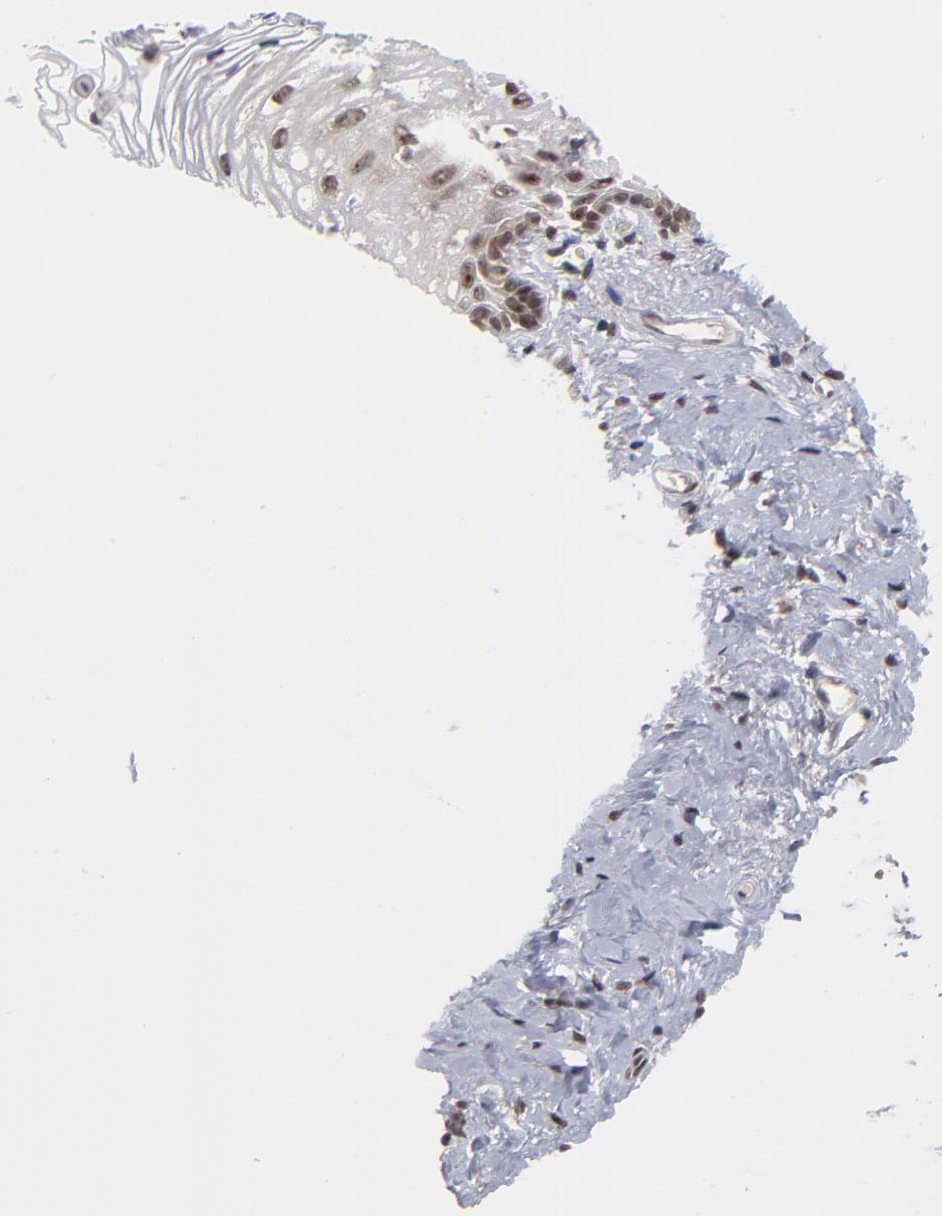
{"staining": {"intensity": "moderate", "quantity": "25%-75%", "location": "nuclear"}, "tissue": "vagina", "cell_type": "Squamous epithelial cells", "image_type": "normal", "snomed": [{"axis": "morphology", "description": "Normal tissue, NOS"}, {"axis": "topography", "description": "Vagina"}], "caption": "Approximately 25%-75% of squamous epithelial cells in benign vagina exhibit moderate nuclear protein staining as visualized by brown immunohistochemical staining.", "gene": "ZNF419", "patient": {"sex": "female", "age": 61}}